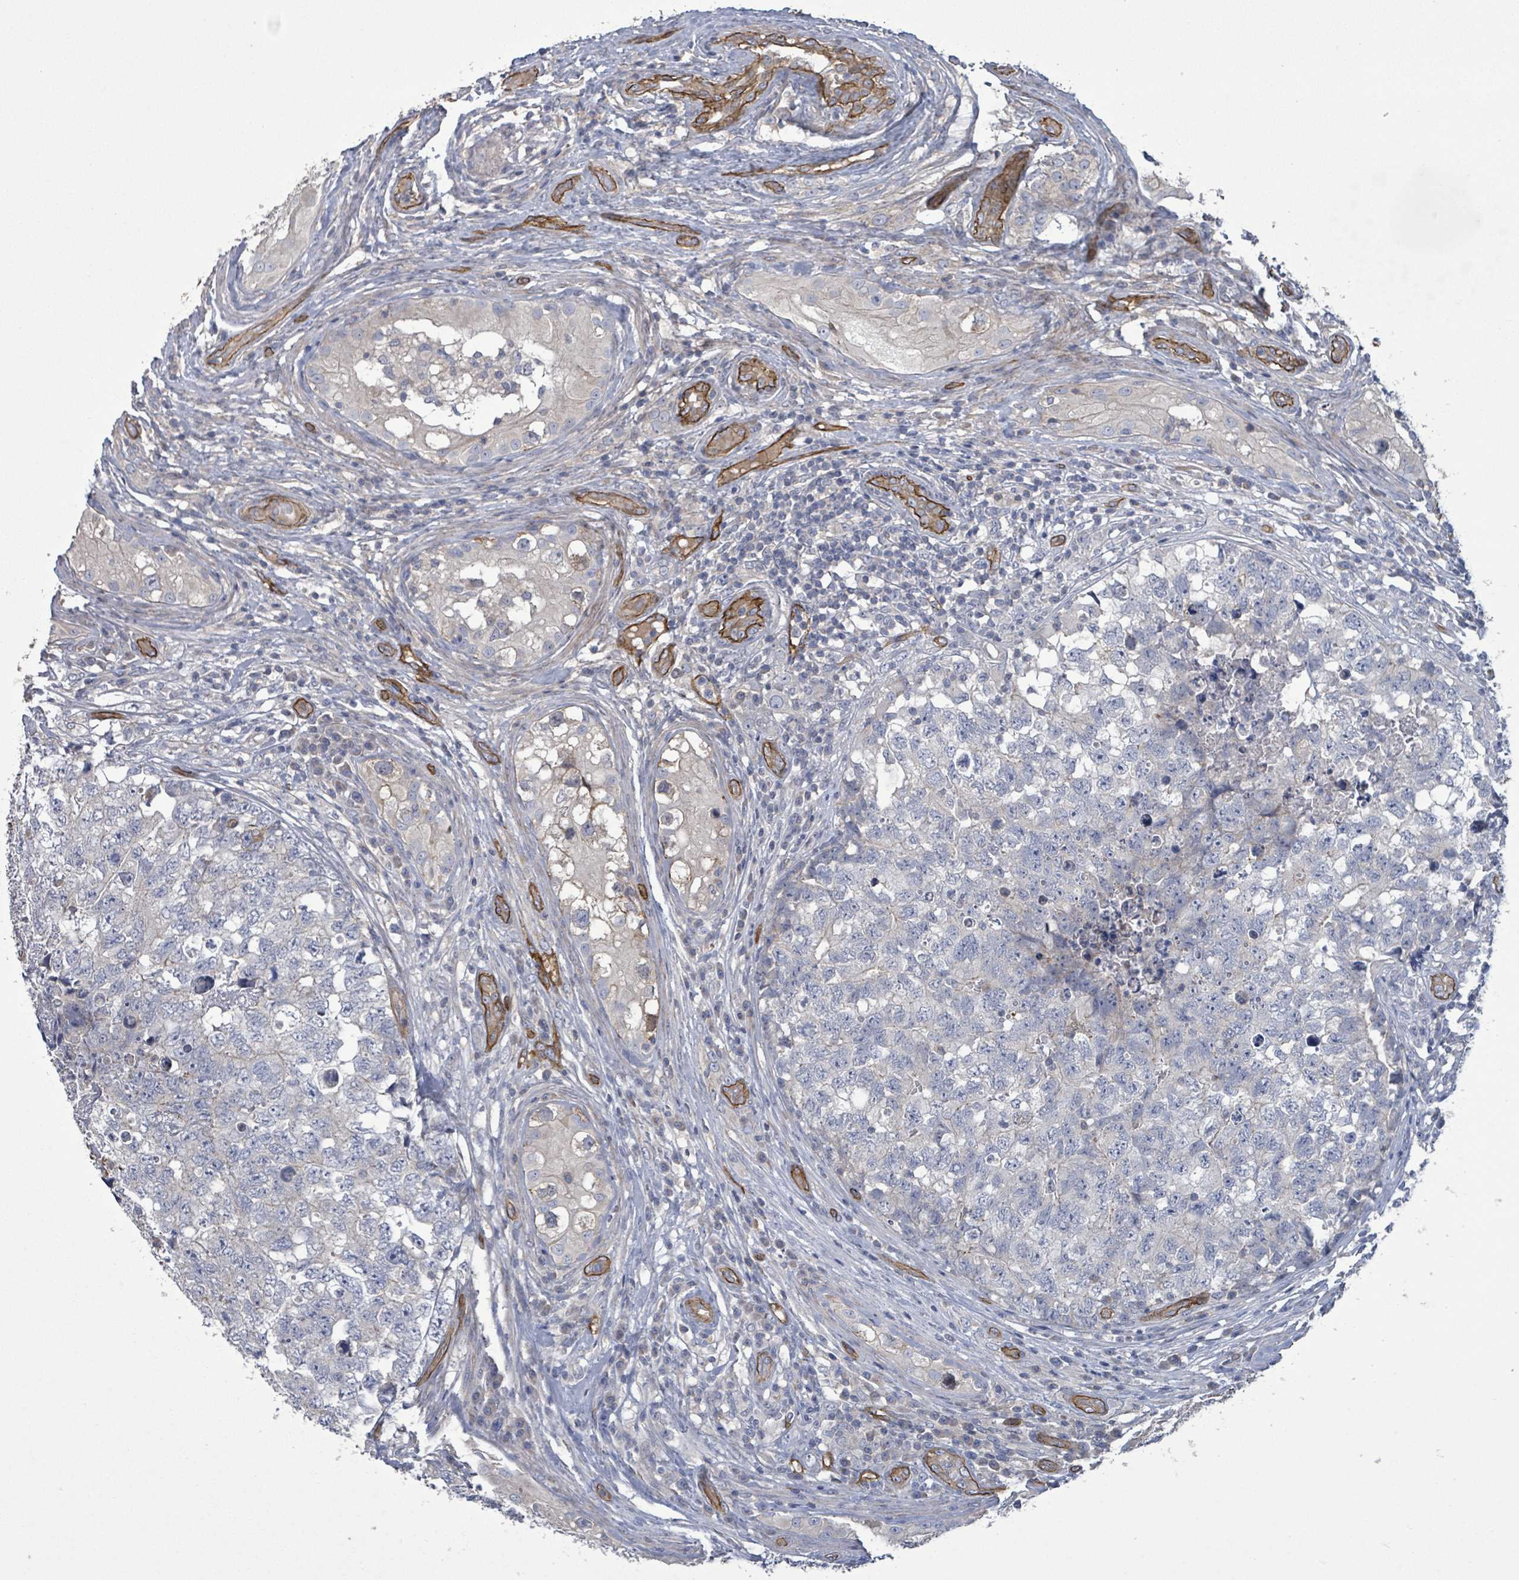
{"staining": {"intensity": "negative", "quantity": "none", "location": "none"}, "tissue": "testis cancer", "cell_type": "Tumor cells", "image_type": "cancer", "snomed": [{"axis": "morphology", "description": "Carcinoma, Embryonal, NOS"}, {"axis": "topography", "description": "Testis"}], "caption": "IHC of human testis embryonal carcinoma displays no expression in tumor cells.", "gene": "KANK3", "patient": {"sex": "male", "age": 31}}